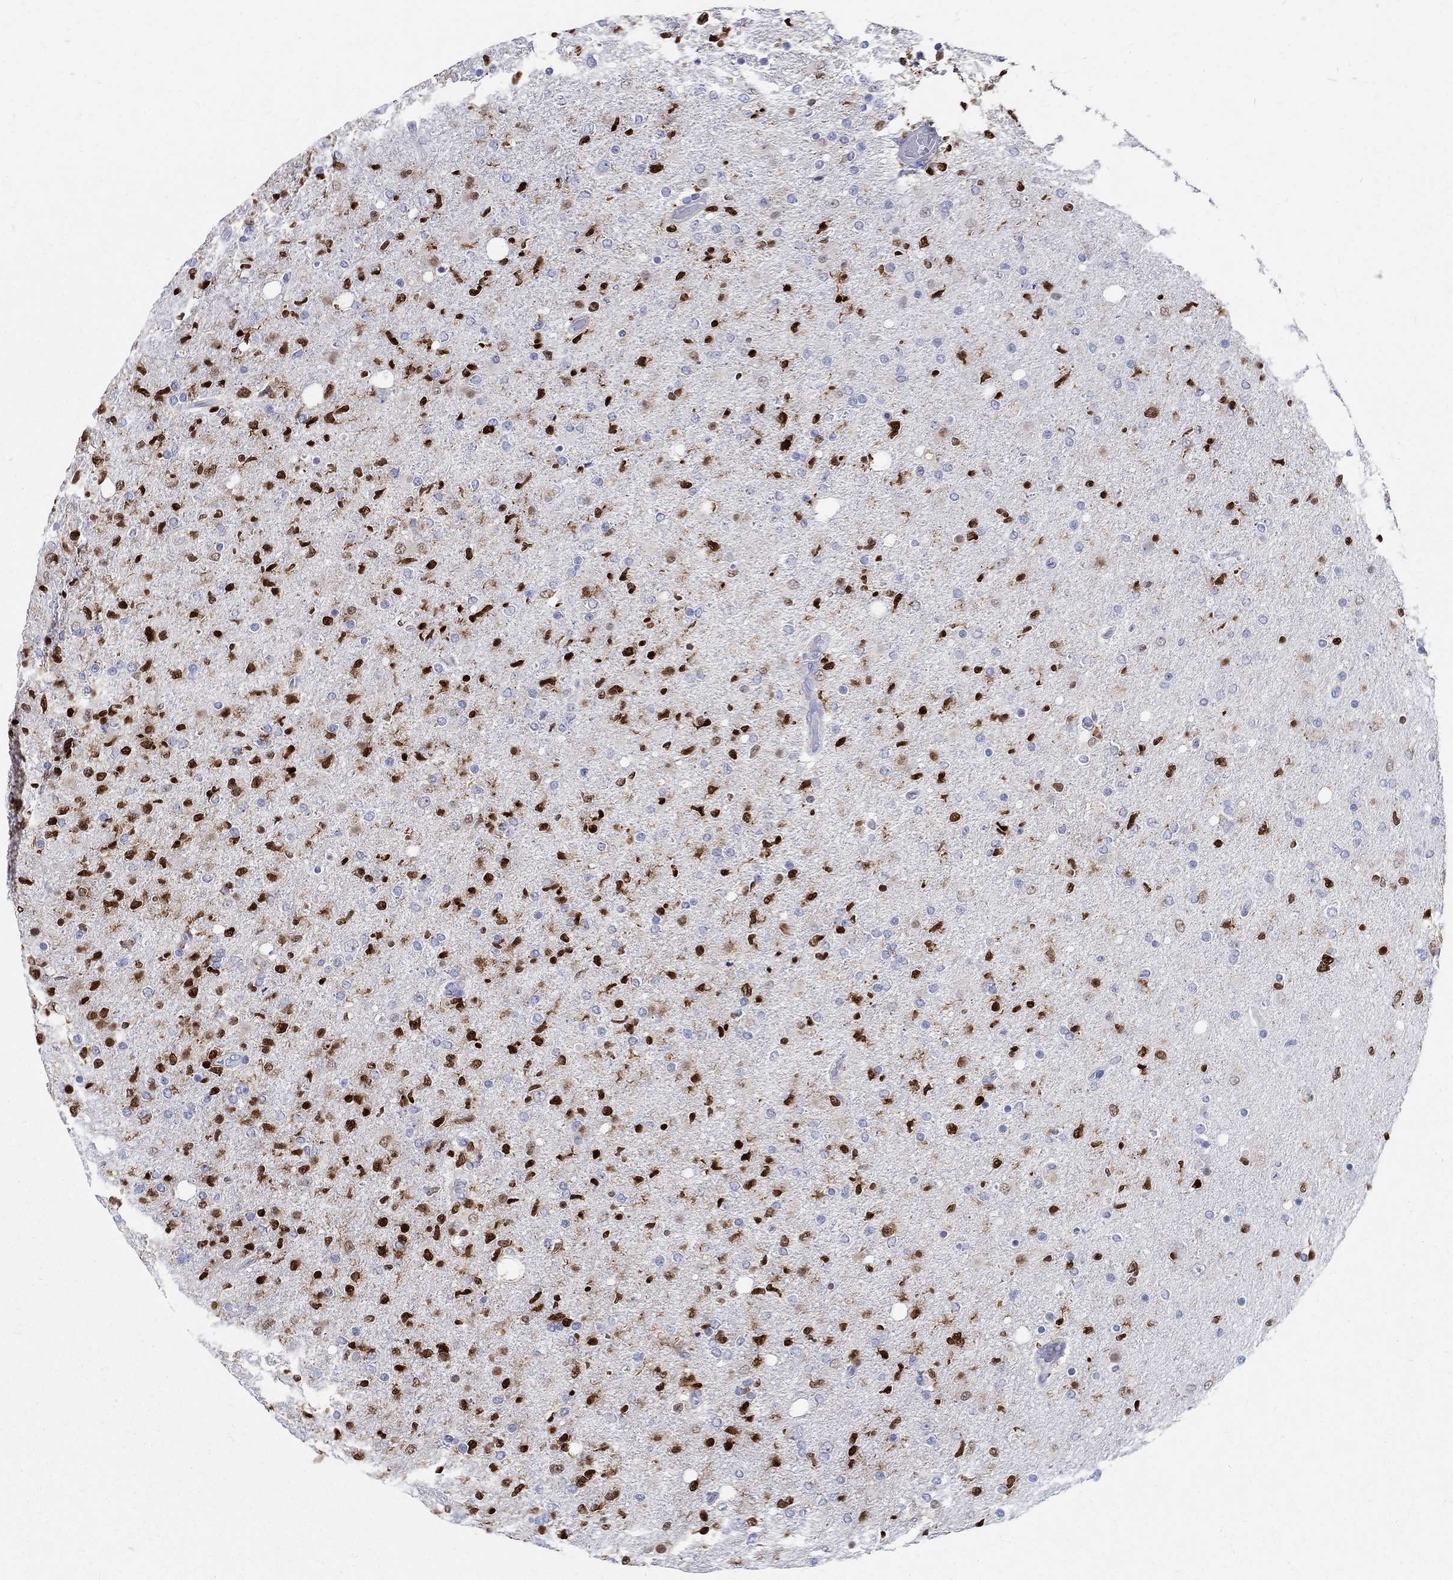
{"staining": {"intensity": "strong", "quantity": "25%-75%", "location": "nuclear"}, "tissue": "glioma", "cell_type": "Tumor cells", "image_type": "cancer", "snomed": [{"axis": "morphology", "description": "Glioma, malignant, High grade"}, {"axis": "topography", "description": "Cerebral cortex"}], "caption": "The micrograph displays staining of malignant high-grade glioma, revealing strong nuclear protein expression (brown color) within tumor cells. The protein of interest is stained brown, and the nuclei are stained in blue (DAB IHC with brightfield microscopy, high magnification).", "gene": "SOX2", "patient": {"sex": "male", "age": 70}}